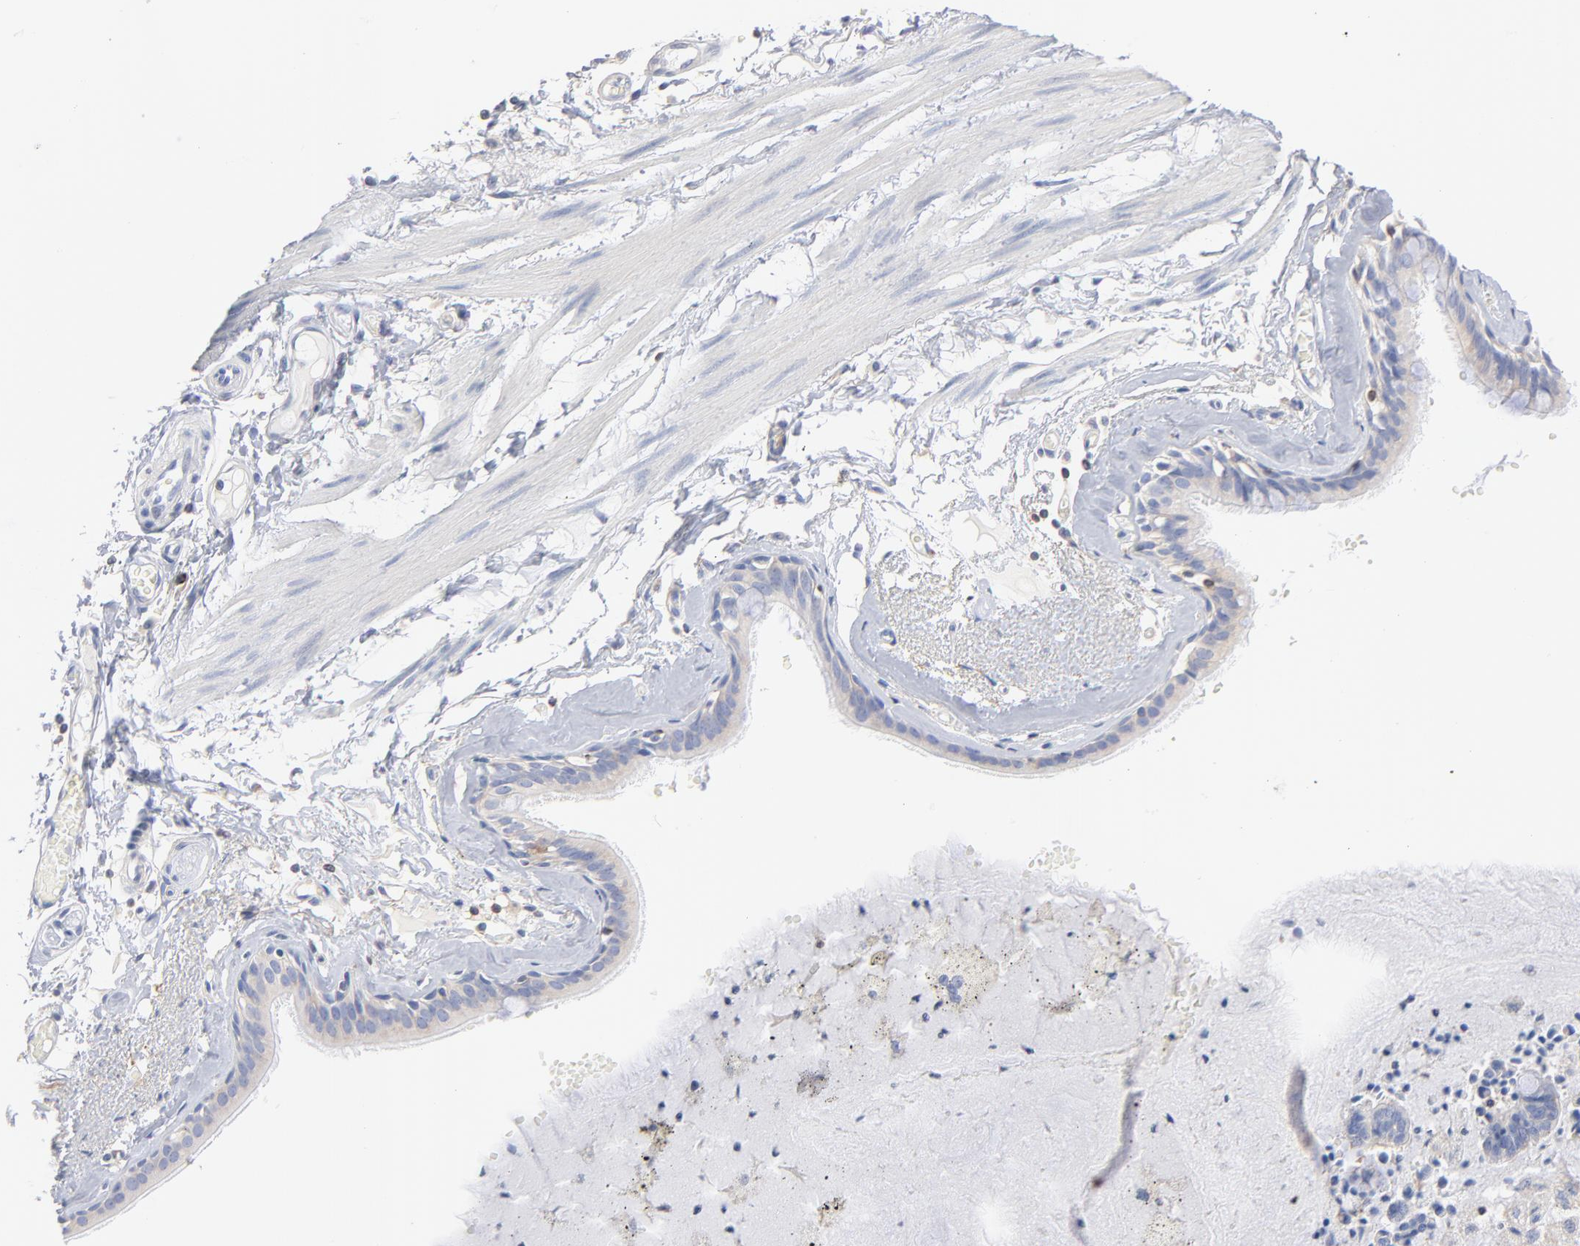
{"staining": {"intensity": "negative", "quantity": "none", "location": "none"}, "tissue": "bronchus", "cell_type": "Respiratory epithelial cells", "image_type": "normal", "snomed": [{"axis": "morphology", "description": "Normal tissue, NOS"}, {"axis": "topography", "description": "Bronchus"}, {"axis": "topography", "description": "Lung"}], "caption": "Immunohistochemistry of benign bronchus displays no expression in respiratory epithelial cells. (IHC, brightfield microscopy, high magnification).", "gene": "SEPTIN11", "patient": {"sex": "female", "age": 56}}